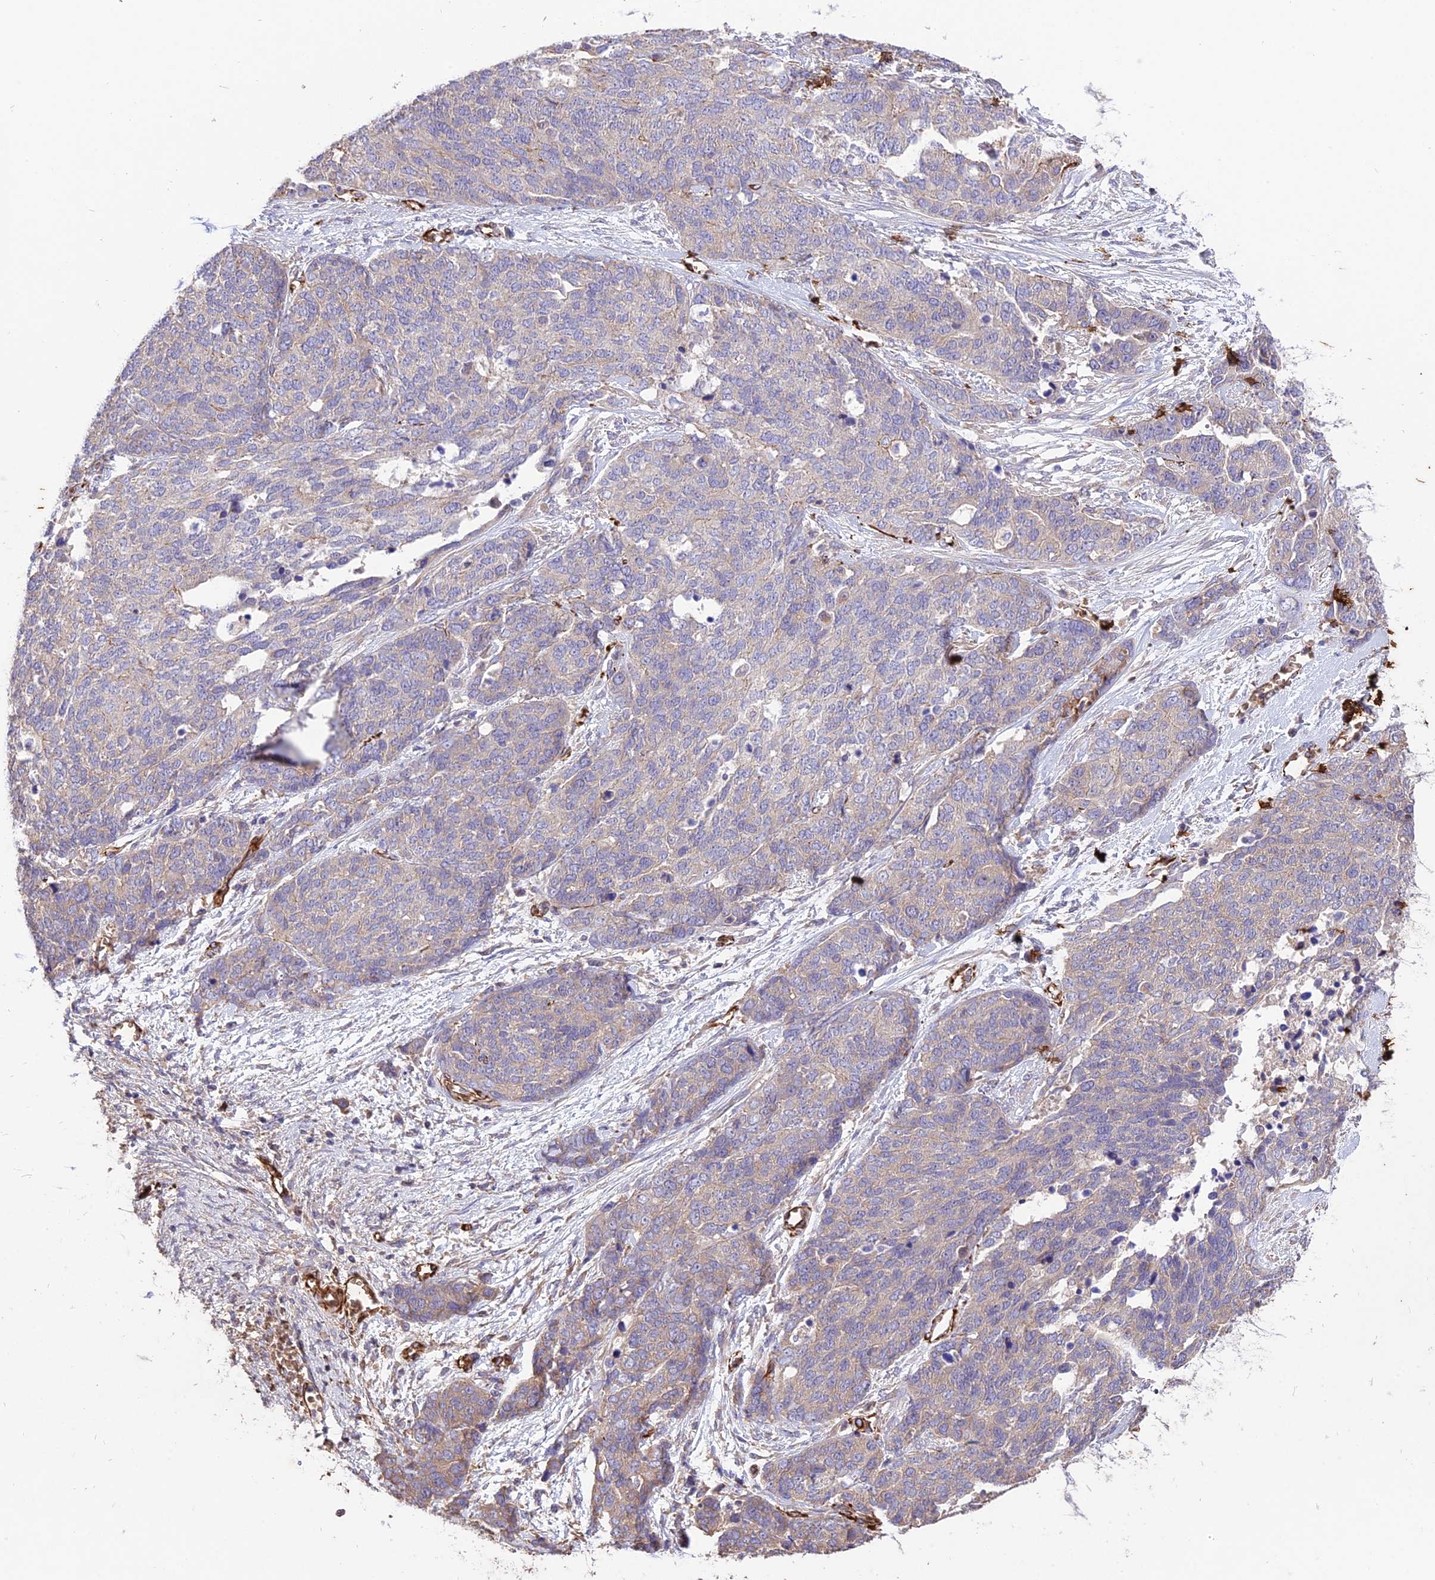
{"staining": {"intensity": "weak", "quantity": "<25%", "location": "cytoplasmic/membranous"}, "tissue": "ovarian cancer", "cell_type": "Tumor cells", "image_type": "cancer", "snomed": [{"axis": "morphology", "description": "Cystadenocarcinoma, serous, NOS"}, {"axis": "topography", "description": "Ovary"}], "caption": "Human ovarian serous cystadenocarcinoma stained for a protein using immunohistochemistry (IHC) exhibits no staining in tumor cells.", "gene": "TTC4", "patient": {"sex": "female", "age": 44}}